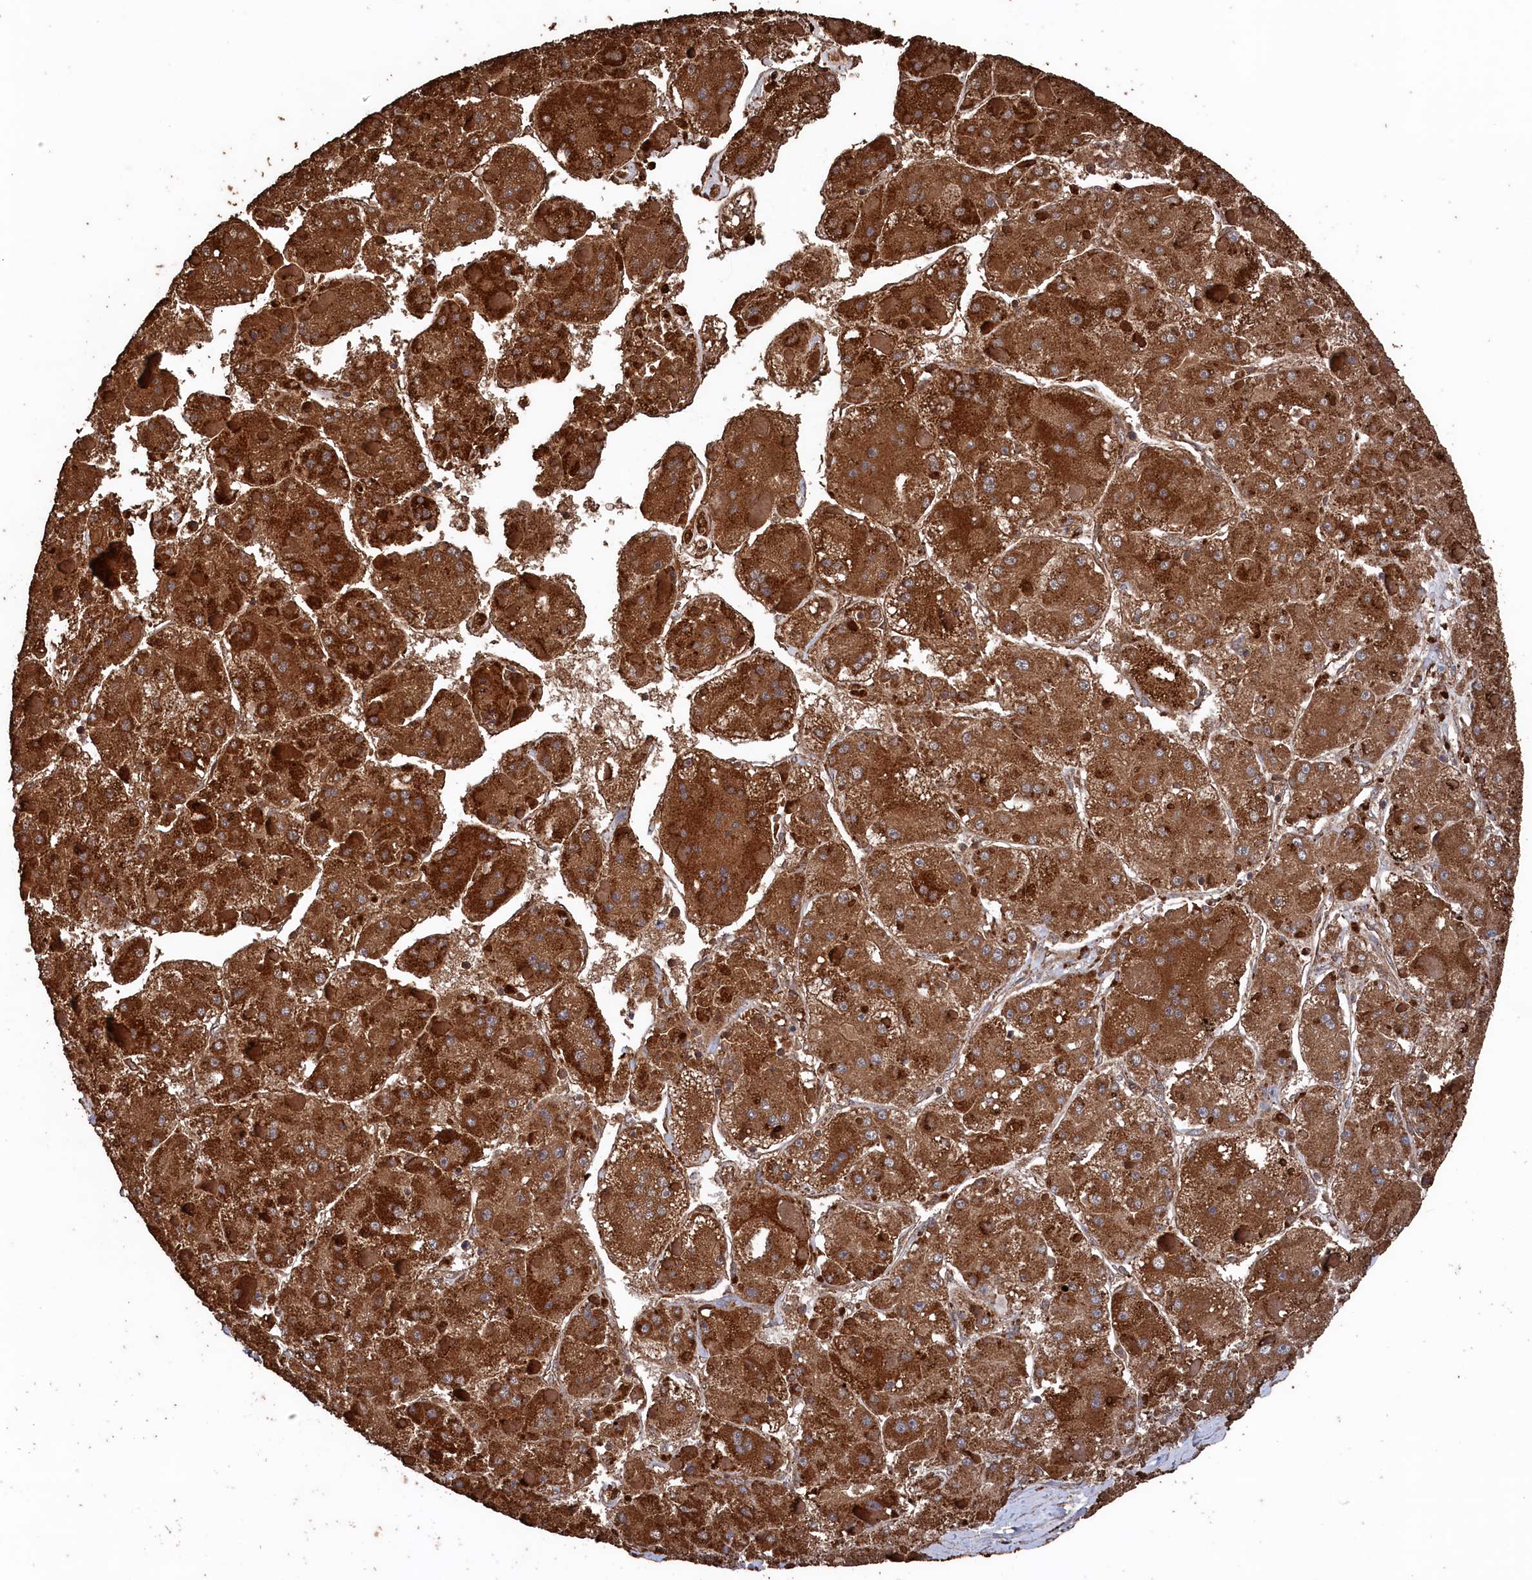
{"staining": {"intensity": "strong", "quantity": ">75%", "location": "cytoplasmic/membranous"}, "tissue": "liver cancer", "cell_type": "Tumor cells", "image_type": "cancer", "snomed": [{"axis": "morphology", "description": "Carcinoma, Hepatocellular, NOS"}, {"axis": "topography", "description": "Liver"}], "caption": "There is high levels of strong cytoplasmic/membranous expression in tumor cells of liver cancer (hepatocellular carcinoma), as demonstrated by immunohistochemical staining (brown color).", "gene": "SNX33", "patient": {"sex": "female", "age": 73}}